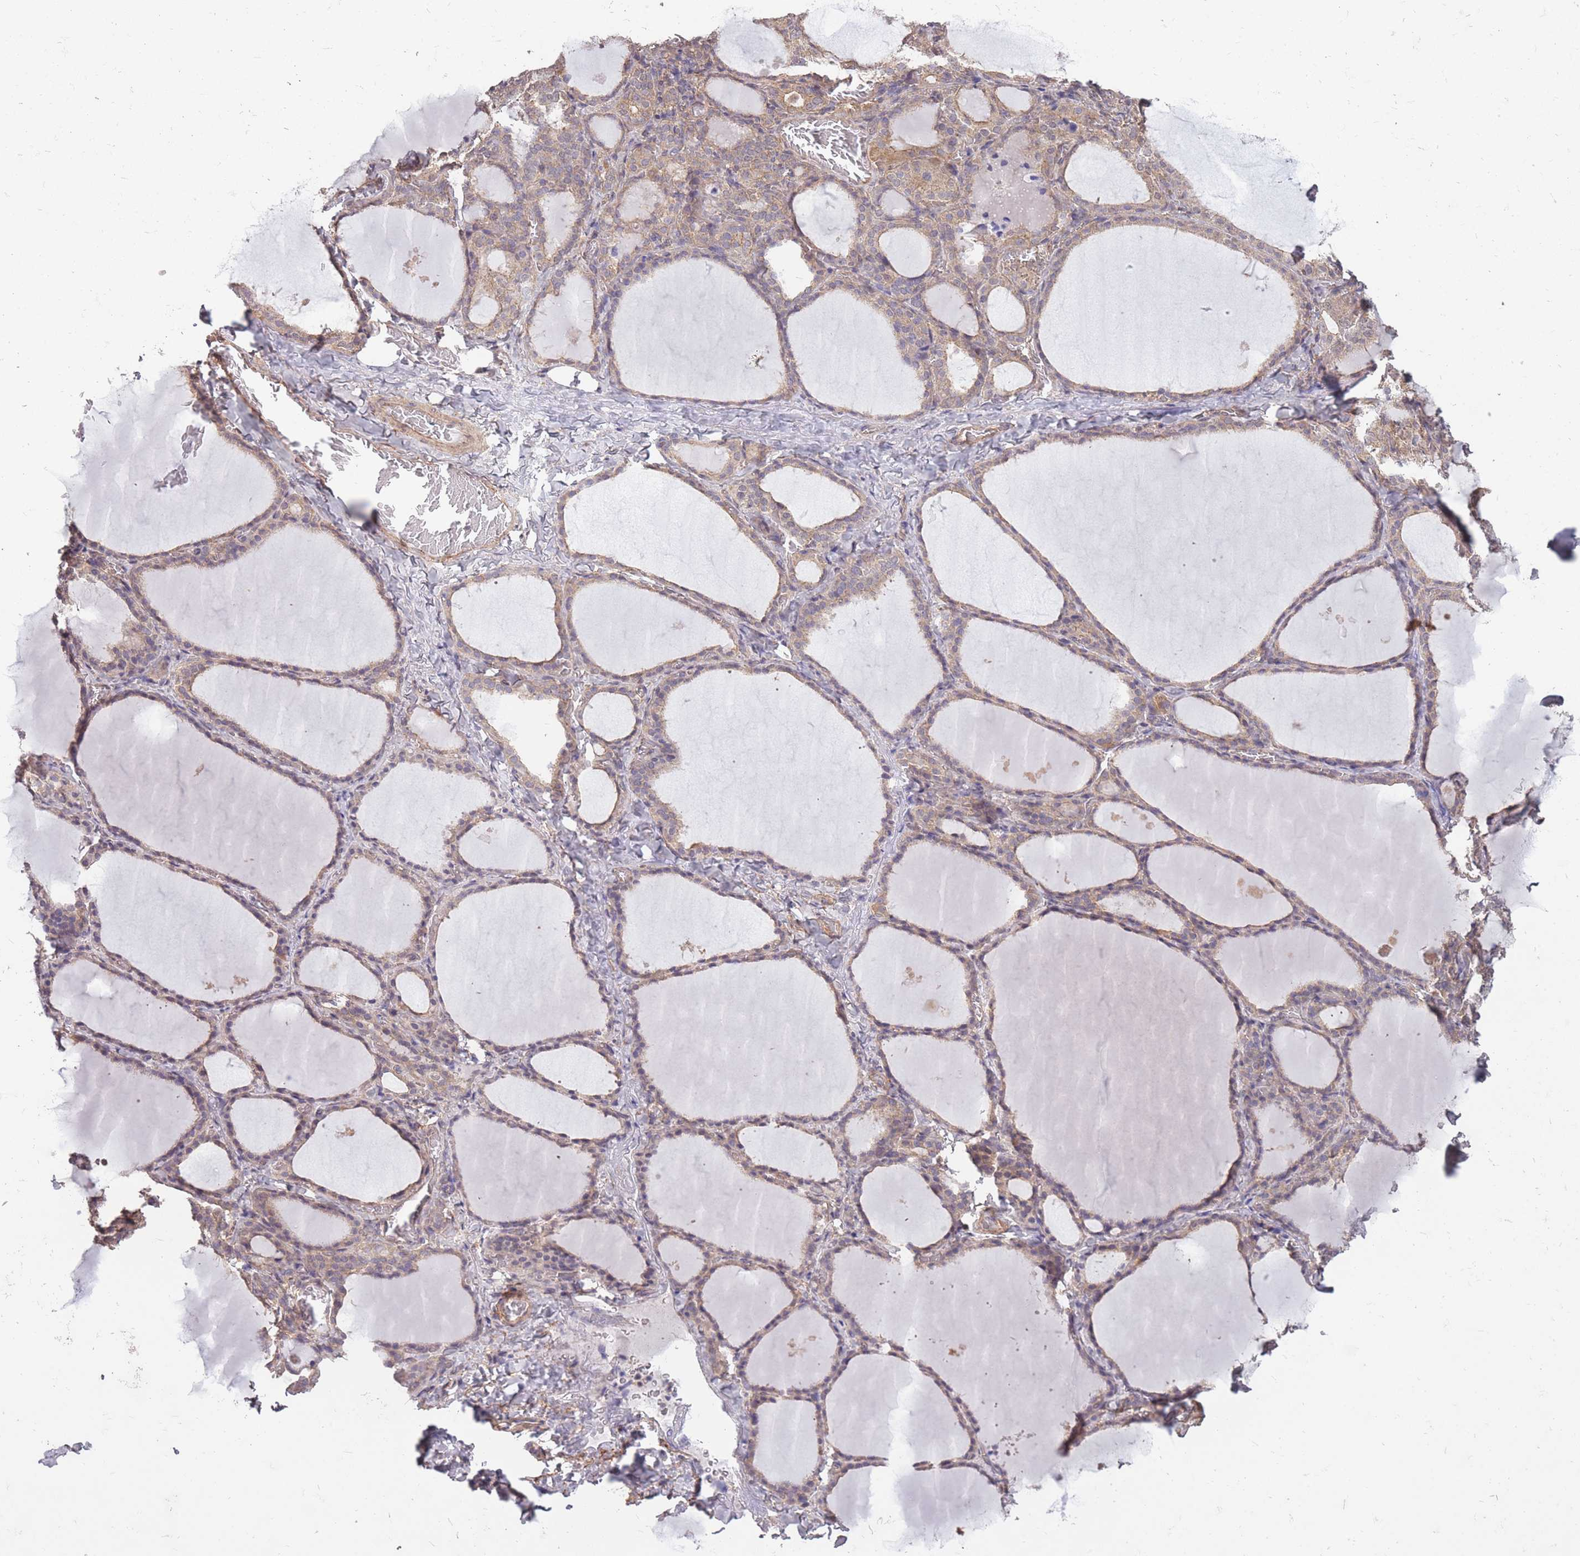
{"staining": {"intensity": "weak", "quantity": ">75%", "location": "cytoplasmic/membranous"}, "tissue": "thyroid gland", "cell_type": "Glandular cells", "image_type": "normal", "snomed": [{"axis": "morphology", "description": "Normal tissue, NOS"}, {"axis": "topography", "description": "Thyroid gland"}], "caption": "Unremarkable thyroid gland shows weak cytoplasmic/membranous staining in about >75% of glandular cells The staining was performed using DAB to visualize the protein expression in brown, while the nuclei were stained in blue with hematoxylin (Magnification: 20x)..", "gene": "DYNC1LI2", "patient": {"sex": "female", "age": 39}}